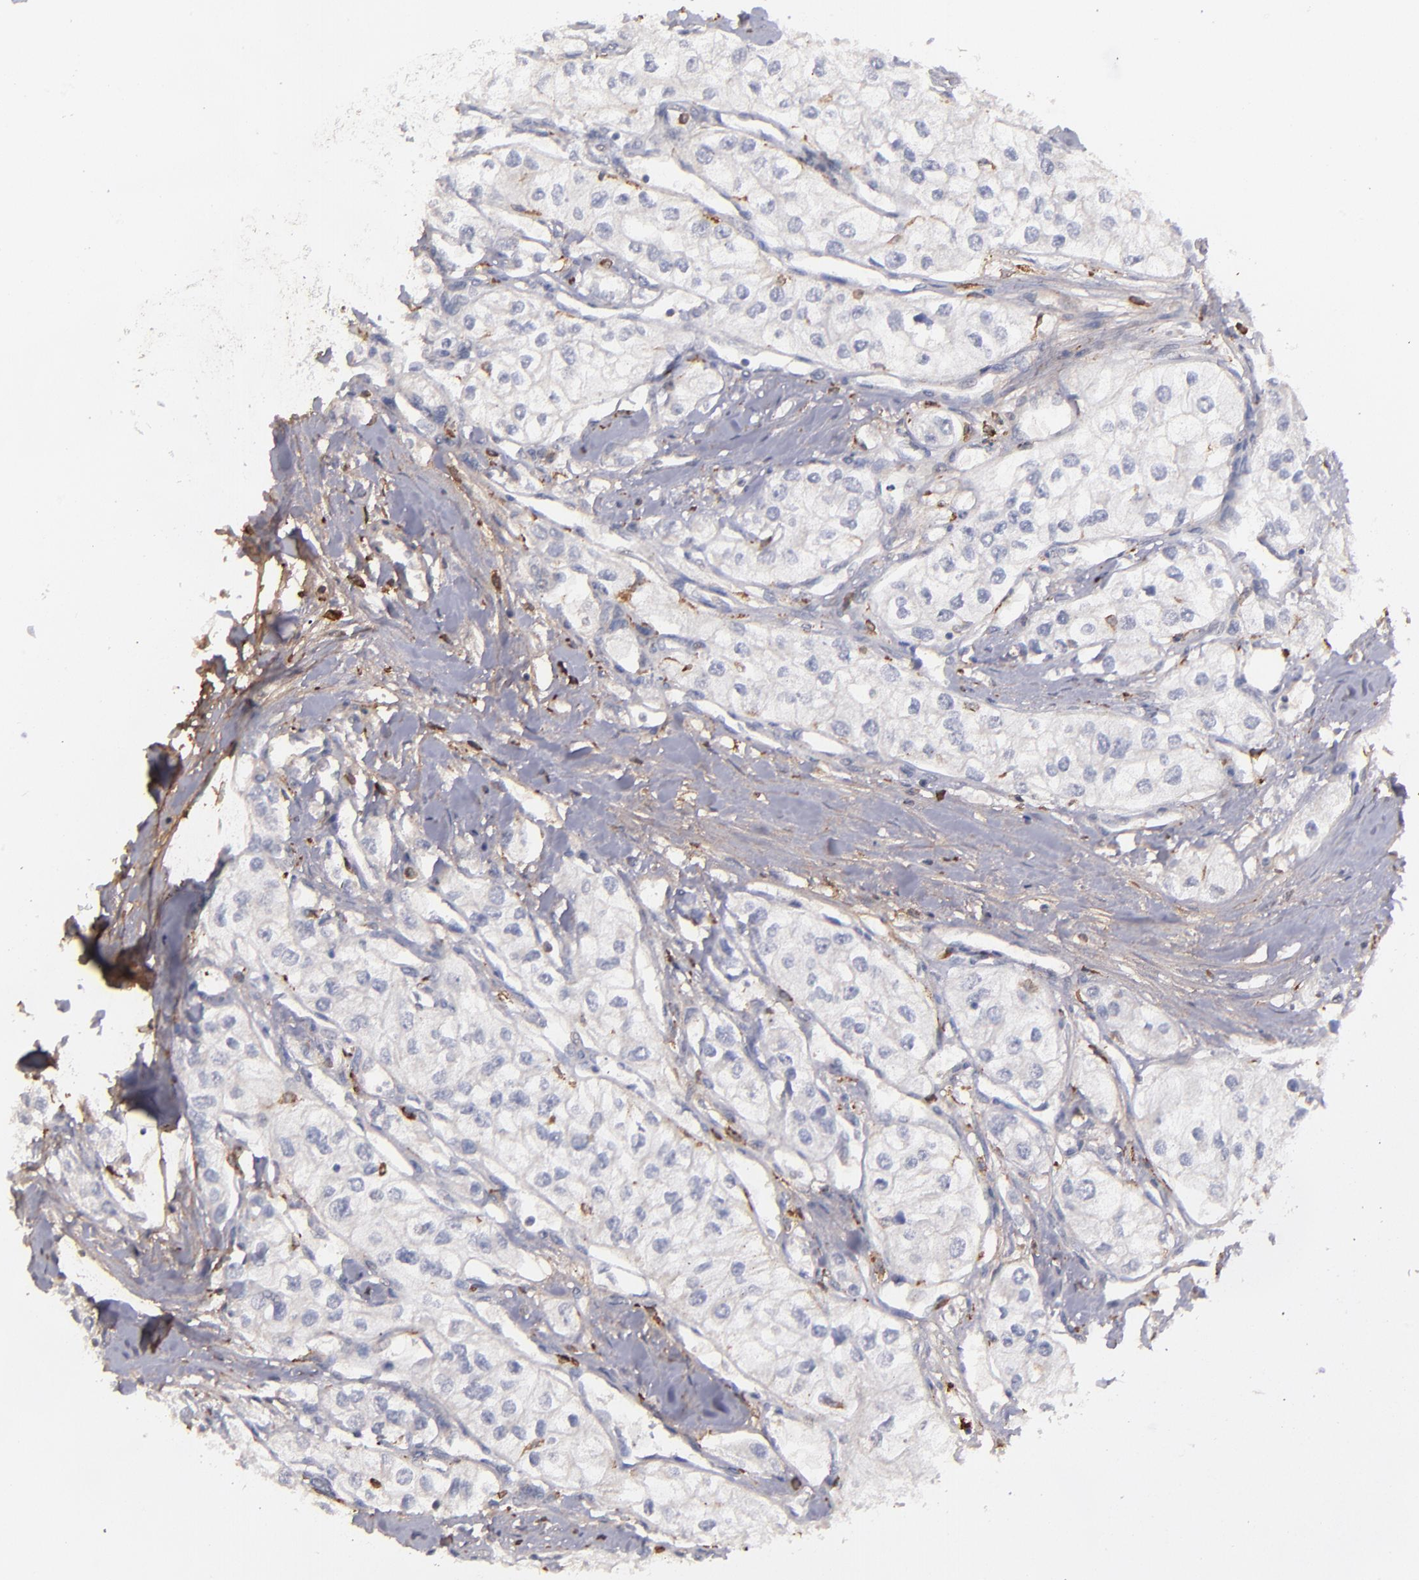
{"staining": {"intensity": "negative", "quantity": "none", "location": "none"}, "tissue": "renal cancer", "cell_type": "Tumor cells", "image_type": "cancer", "snomed": [{"axis": "morphology", "description": "Adenocarcinoma, NOS"}, {"axis": "topography", "description": "Kidney"}], "caption": "There is no significant expression in tumor cells of renal cancer.", "gene": "C1QA", "patient": {"sex": "male", "age": 57}}